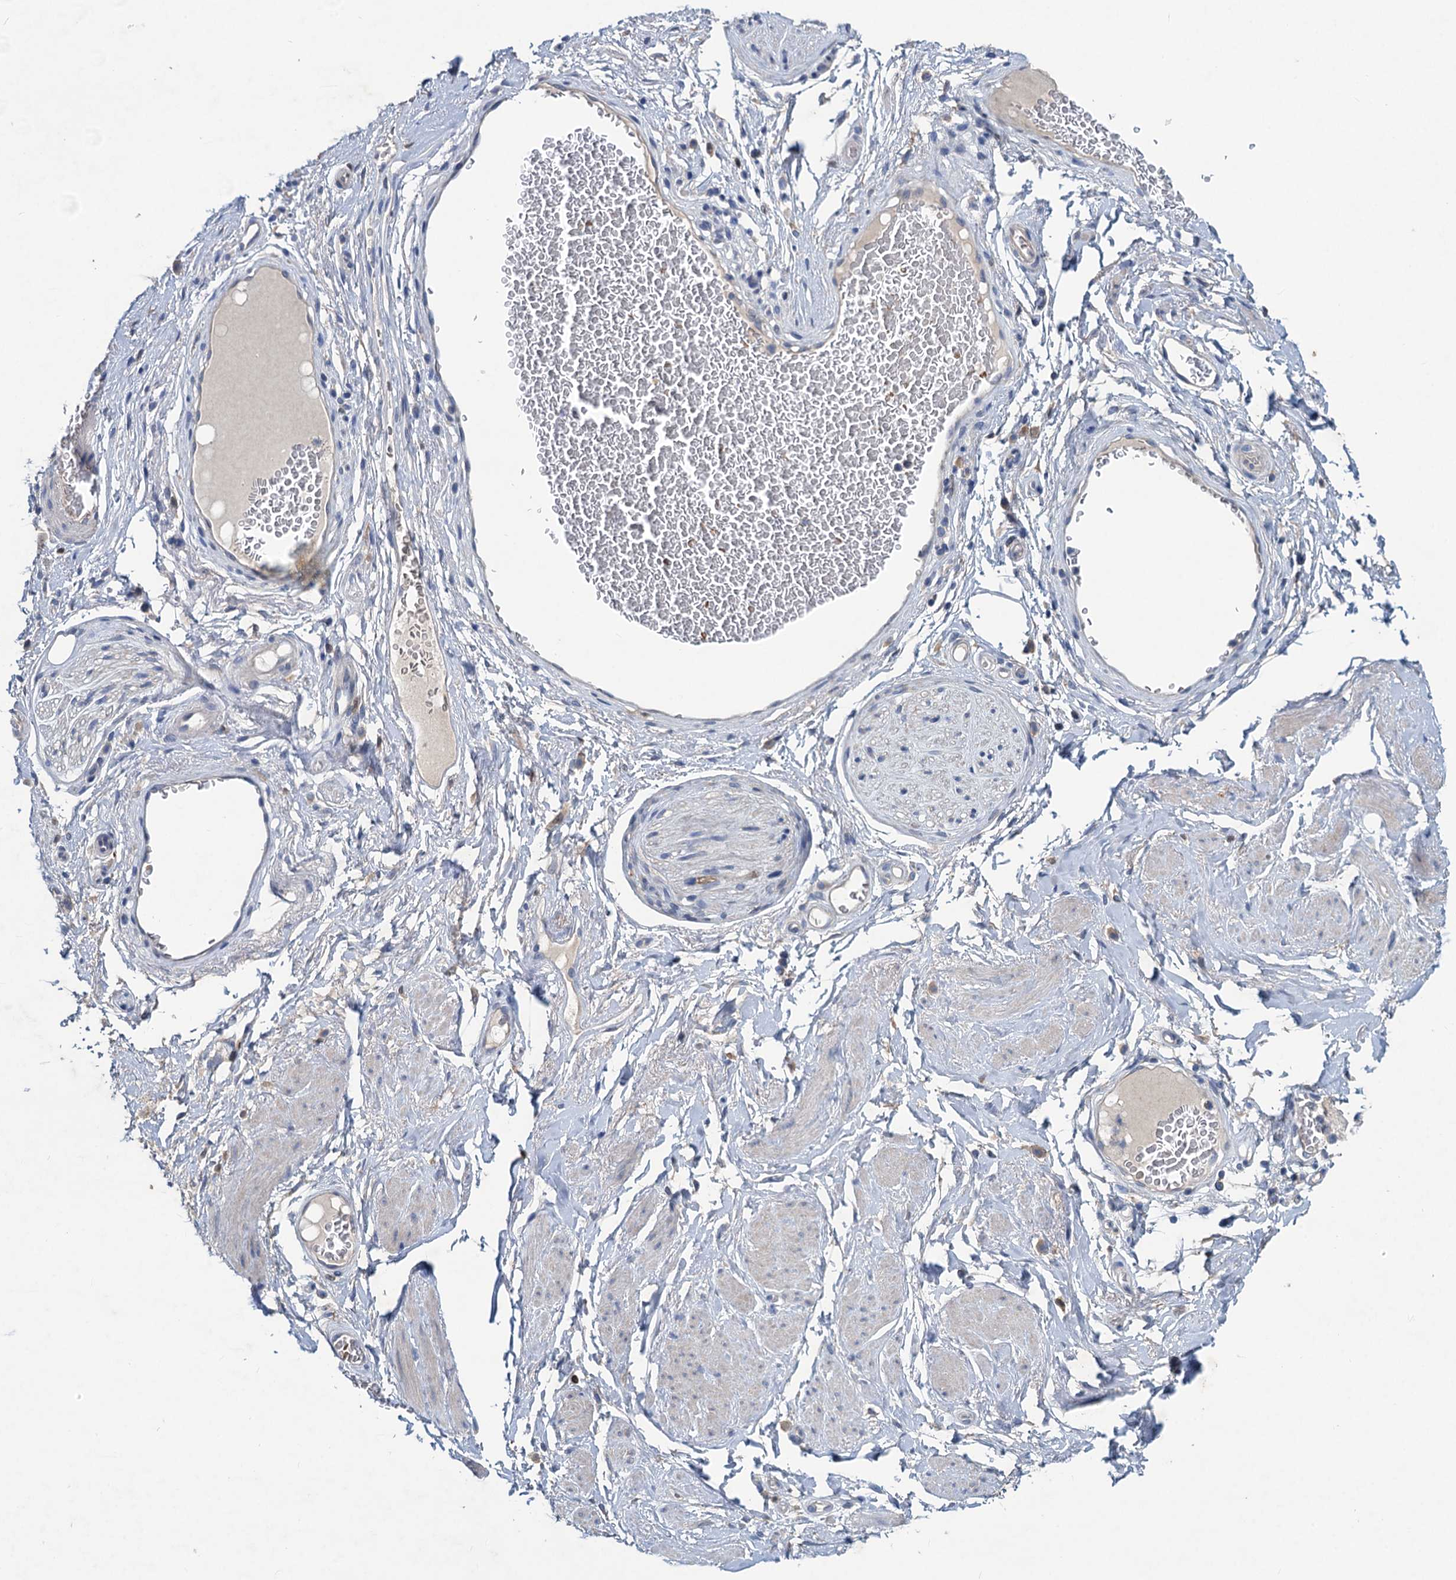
{"staining": {"intensity": "negative", "quantity": "none", "location": "none"}, "tissue": "adipose tissue", "cell_type": "Adipocytes", "image_type": "normal", "snomed": [{"axis": "morphology", "description": "Normal tissue, NOS"}, {"axis": "morphology", "description": "Adenocarcinoma, NOS"}, {"axis": "topography", "description": "Rectum"}, {"axis": "topography", "description": "Vagina"}, {"axis": "topography", "description": "Peripheral nerve tissue"}], "caption": "Adipocytes show no significant expression in normal adipose tissue. (DAB IHC with hematoxylin counter stain).", "gene": "RTKN2", "patient": {"sex": "female", "age": 71}}